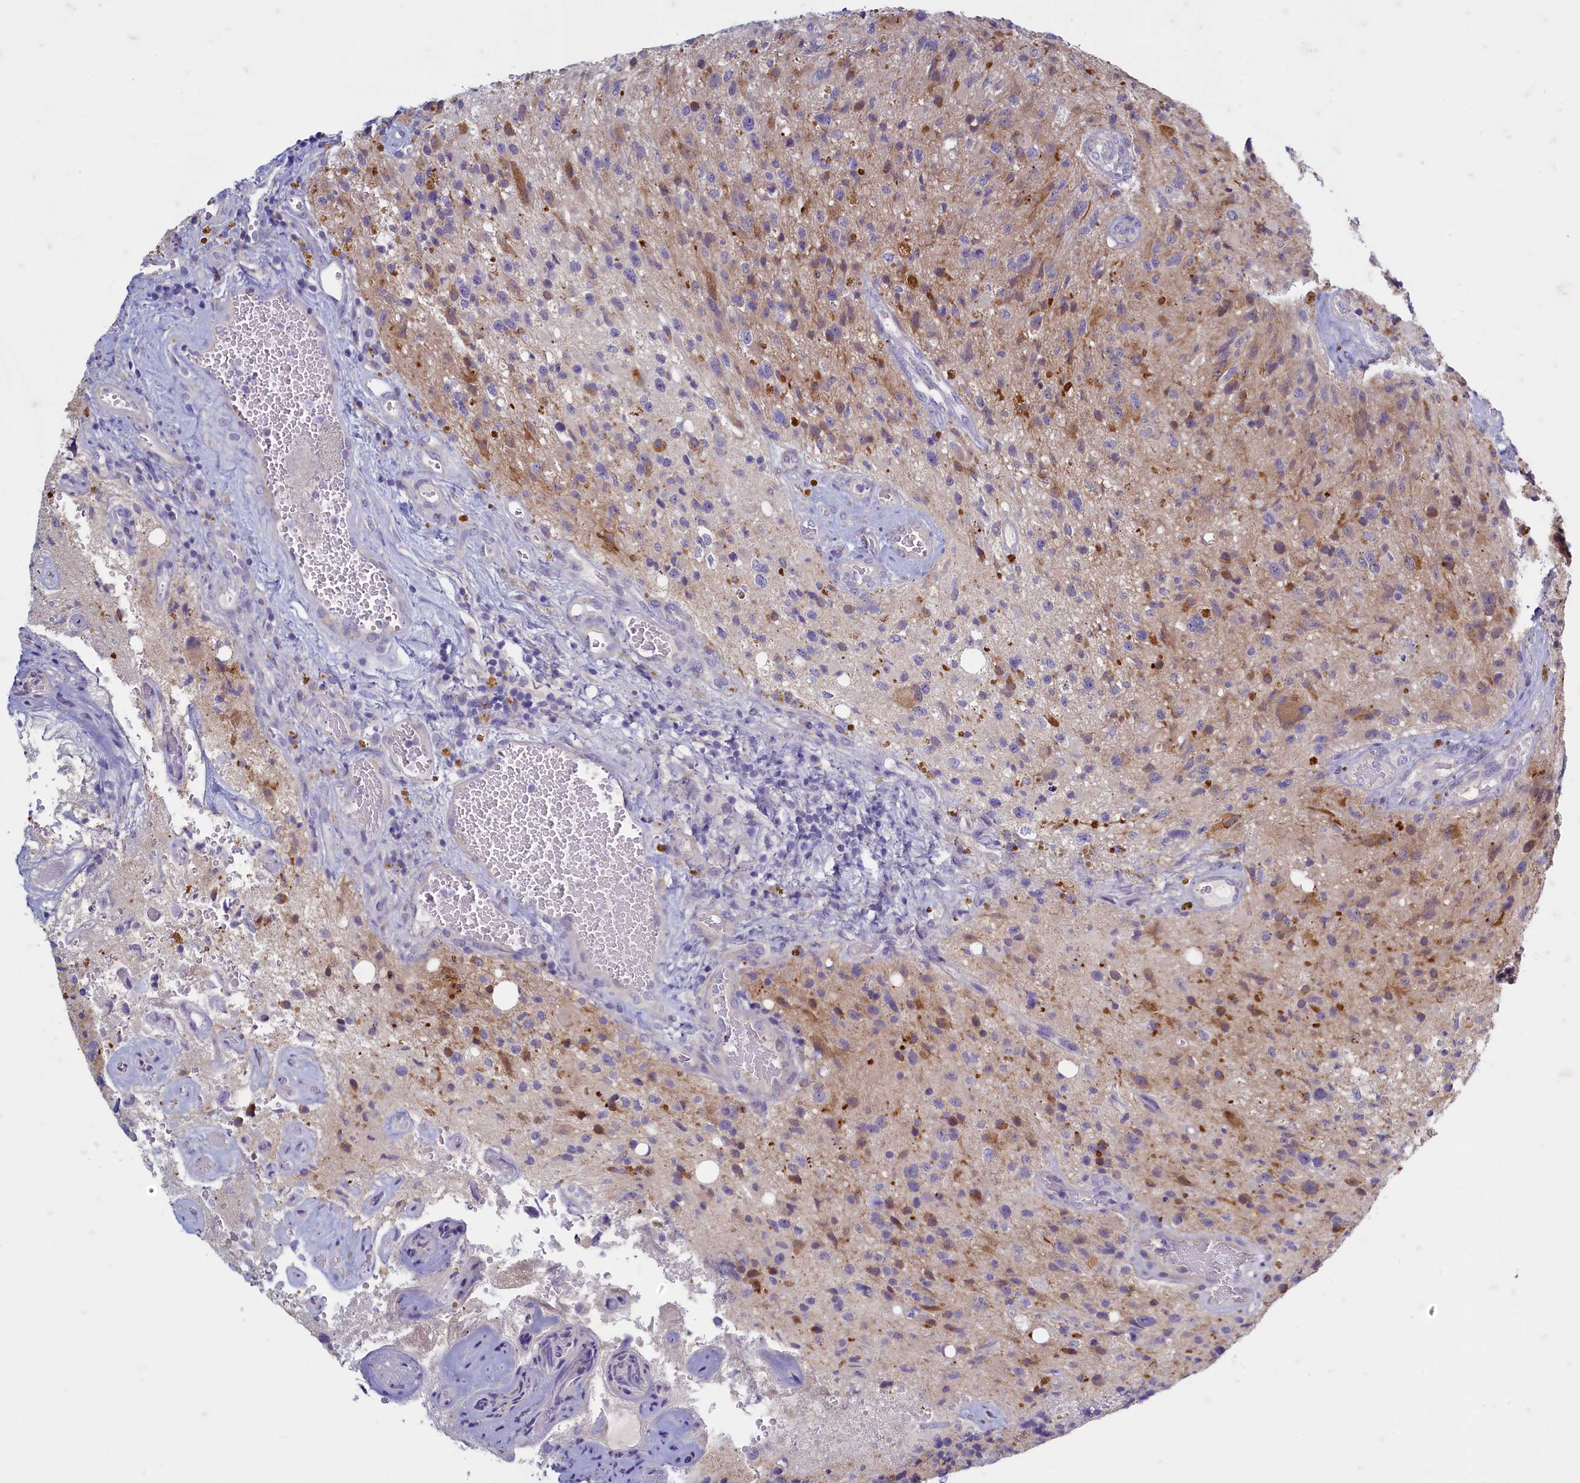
{"staining": {"intensity": "moderate", "quantity": "<25%", "location": "cytoplasmic/membranous"}, "tissue": "glioma", "cell_type": "Tumor cells", "image_type": "cancer", "snomed": [{"axis": "morphology", "description": "Glioma, malignant, High grade"}, {"axis": "topography", "description": "Brain"}], "caption": "Glioma tissue demonstrates moderate cytoplasmic/membranous positivity in approximately <25% of tumor cells, visualized by immunohistochemistry.", "gene": "MAP1LC3A", "patient": {"sex": "male", "age": 69}}